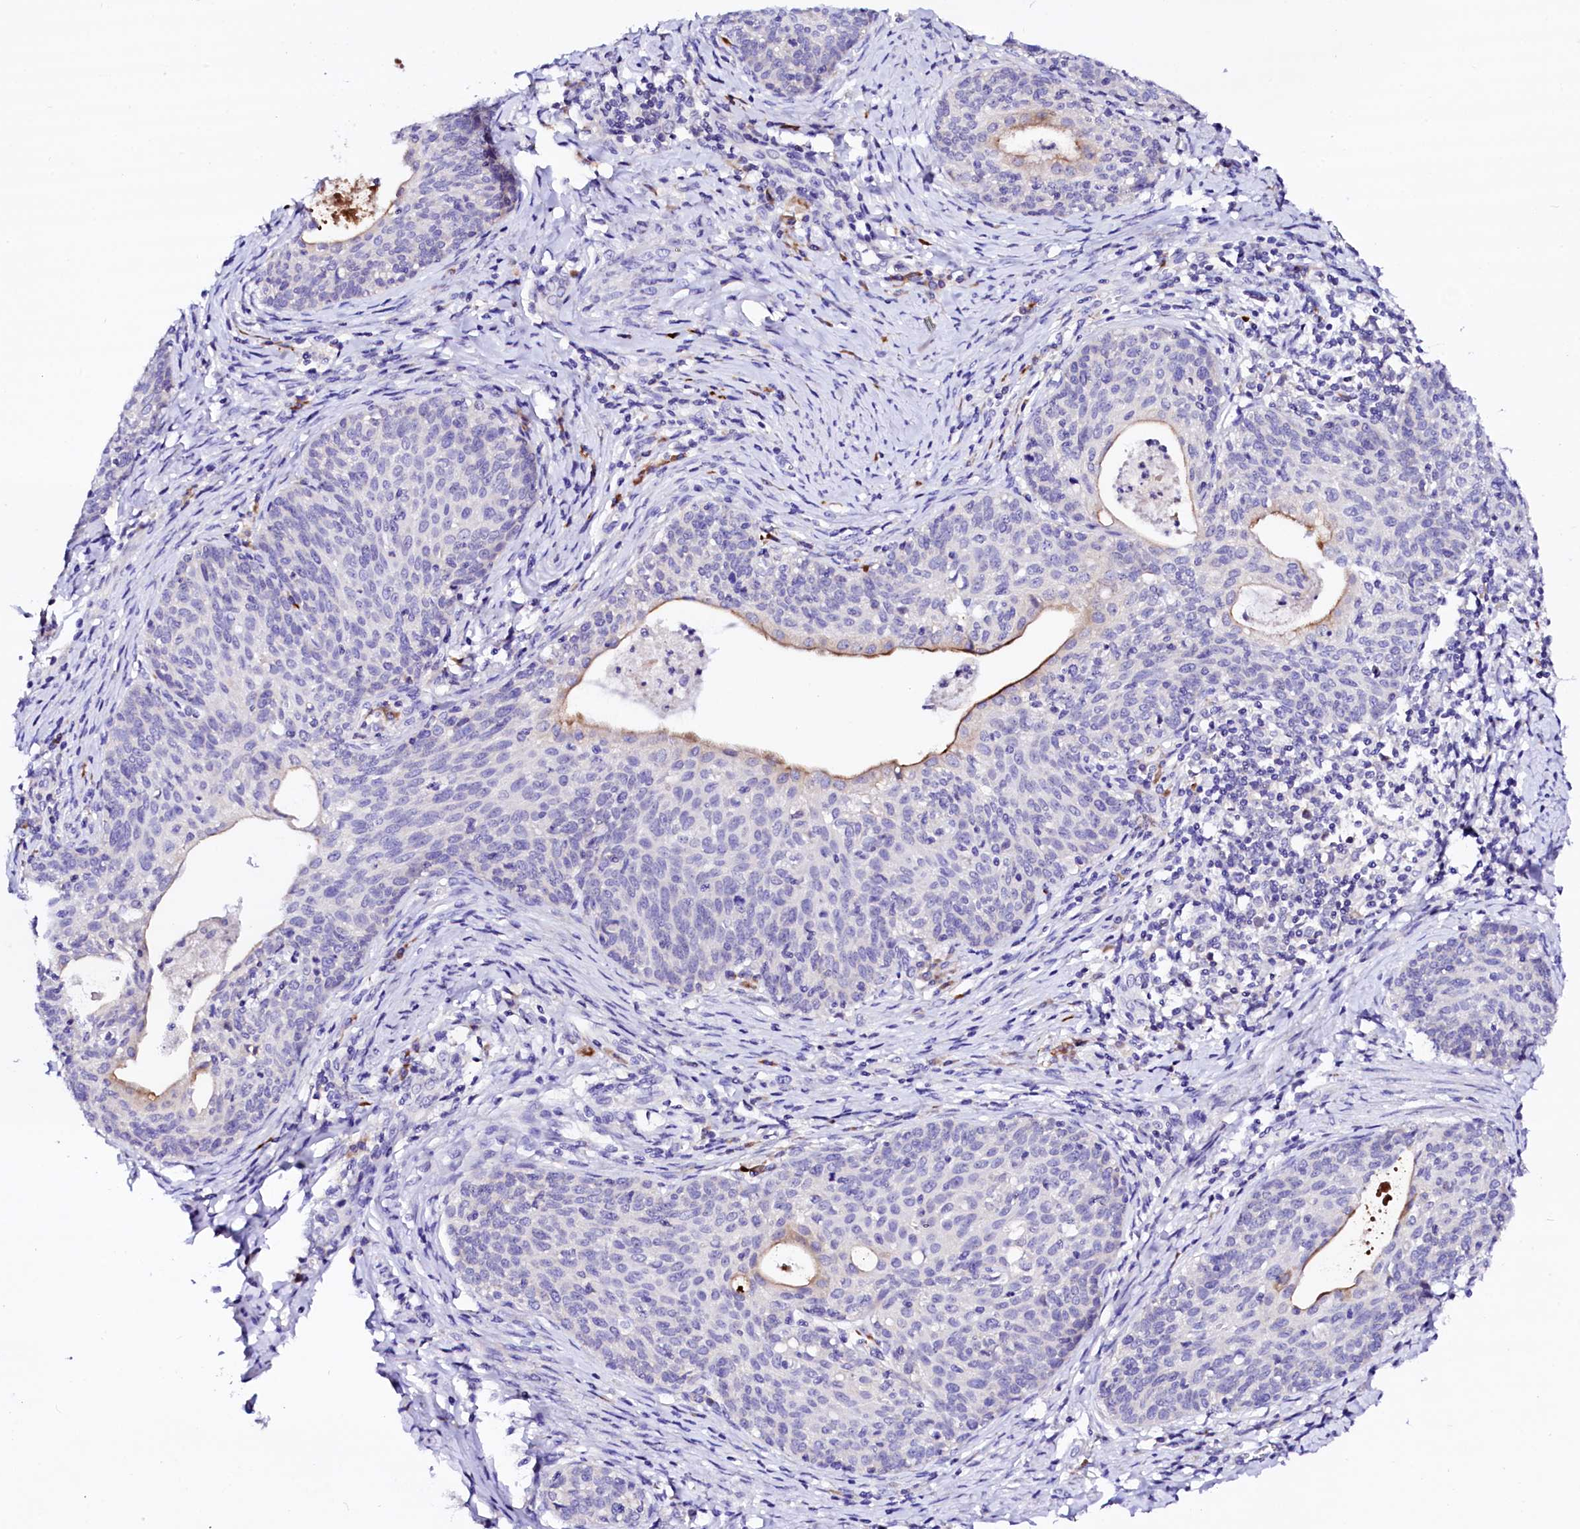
{"staining": {"intensity": "negative", "quantity": "none", "location": "none"}, "tissue": "cervical cancer", "cell_type": "Tumor cells", "image_type": "cancer", "snomed": [{"axis": "morphology", "description": "Squamous cell carcinoma, NOS"}, {"axis": "topography", "description": "Cervix"}], "caption": "Immunohistochemical staining of human cervical cancer shows no significant staining in tumor cells. (Brightfield microscopy of DAB IHC at high magnification).", "gene": "BTBD16", "patient": {"sex": "female", "age": 52}}